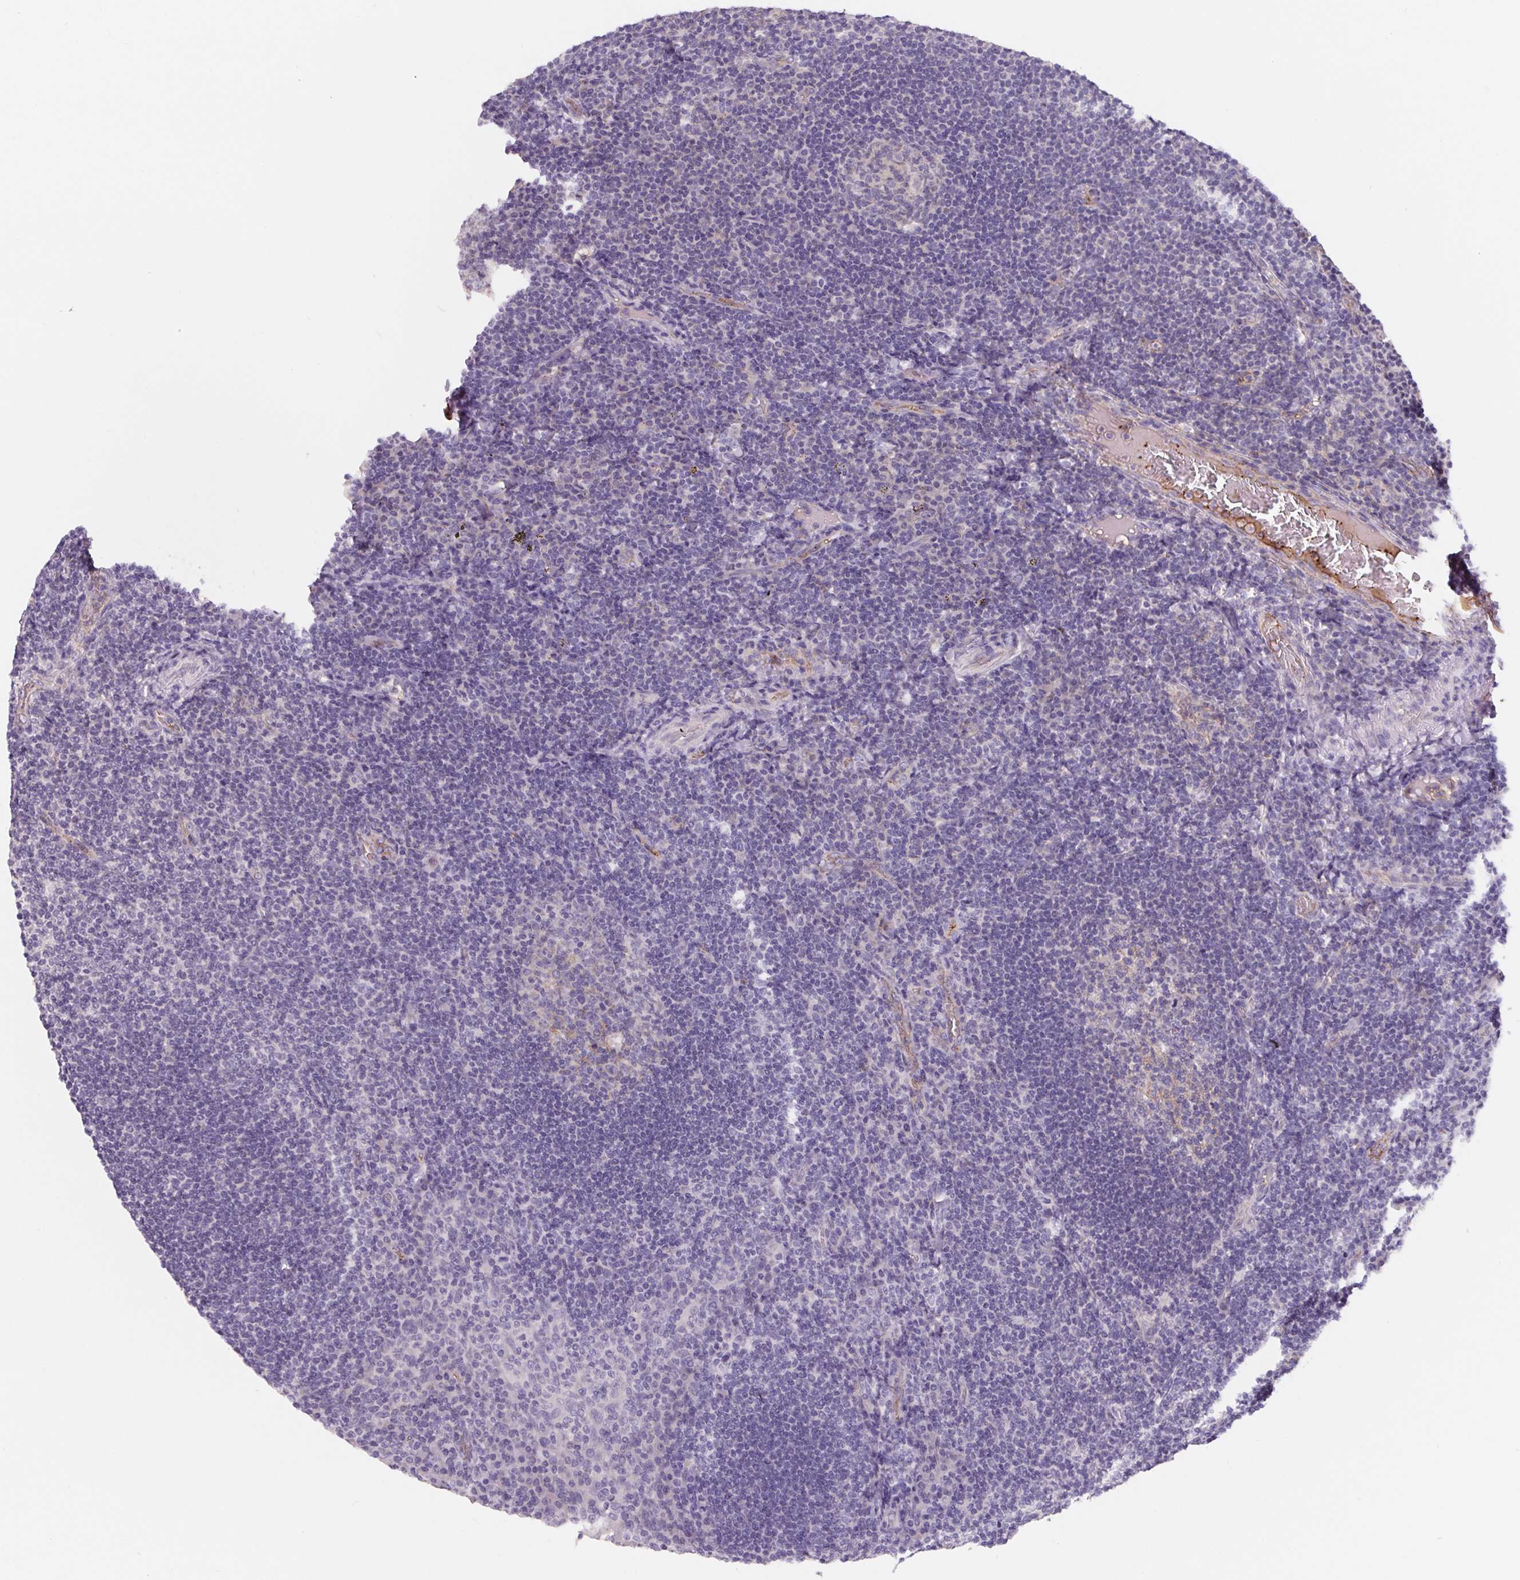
{"staining": {"intensity": "negative", "quantity": "none", "location": "none"}, "tissue": "tonsil", "cell_type": "Germinal center cells", "image_type": "normal", "snomed": [{"axis": "morphology", "description": "Normal tissue, NOS"}, {"axis": "topography", "description": "Tonsil"}], "caption": "IHC photomicrograph of normal tonsil: tonsil stained with DAB demonstrates no significant protein positivity in germinal center cells. (DAB (3,3'-diaminobenzidine) immunohistochemistry (IHC) visualized using brightfield microscopy, high magnification).", "gene": "LPA", "patient": {"sex": "male", "age": 17}}